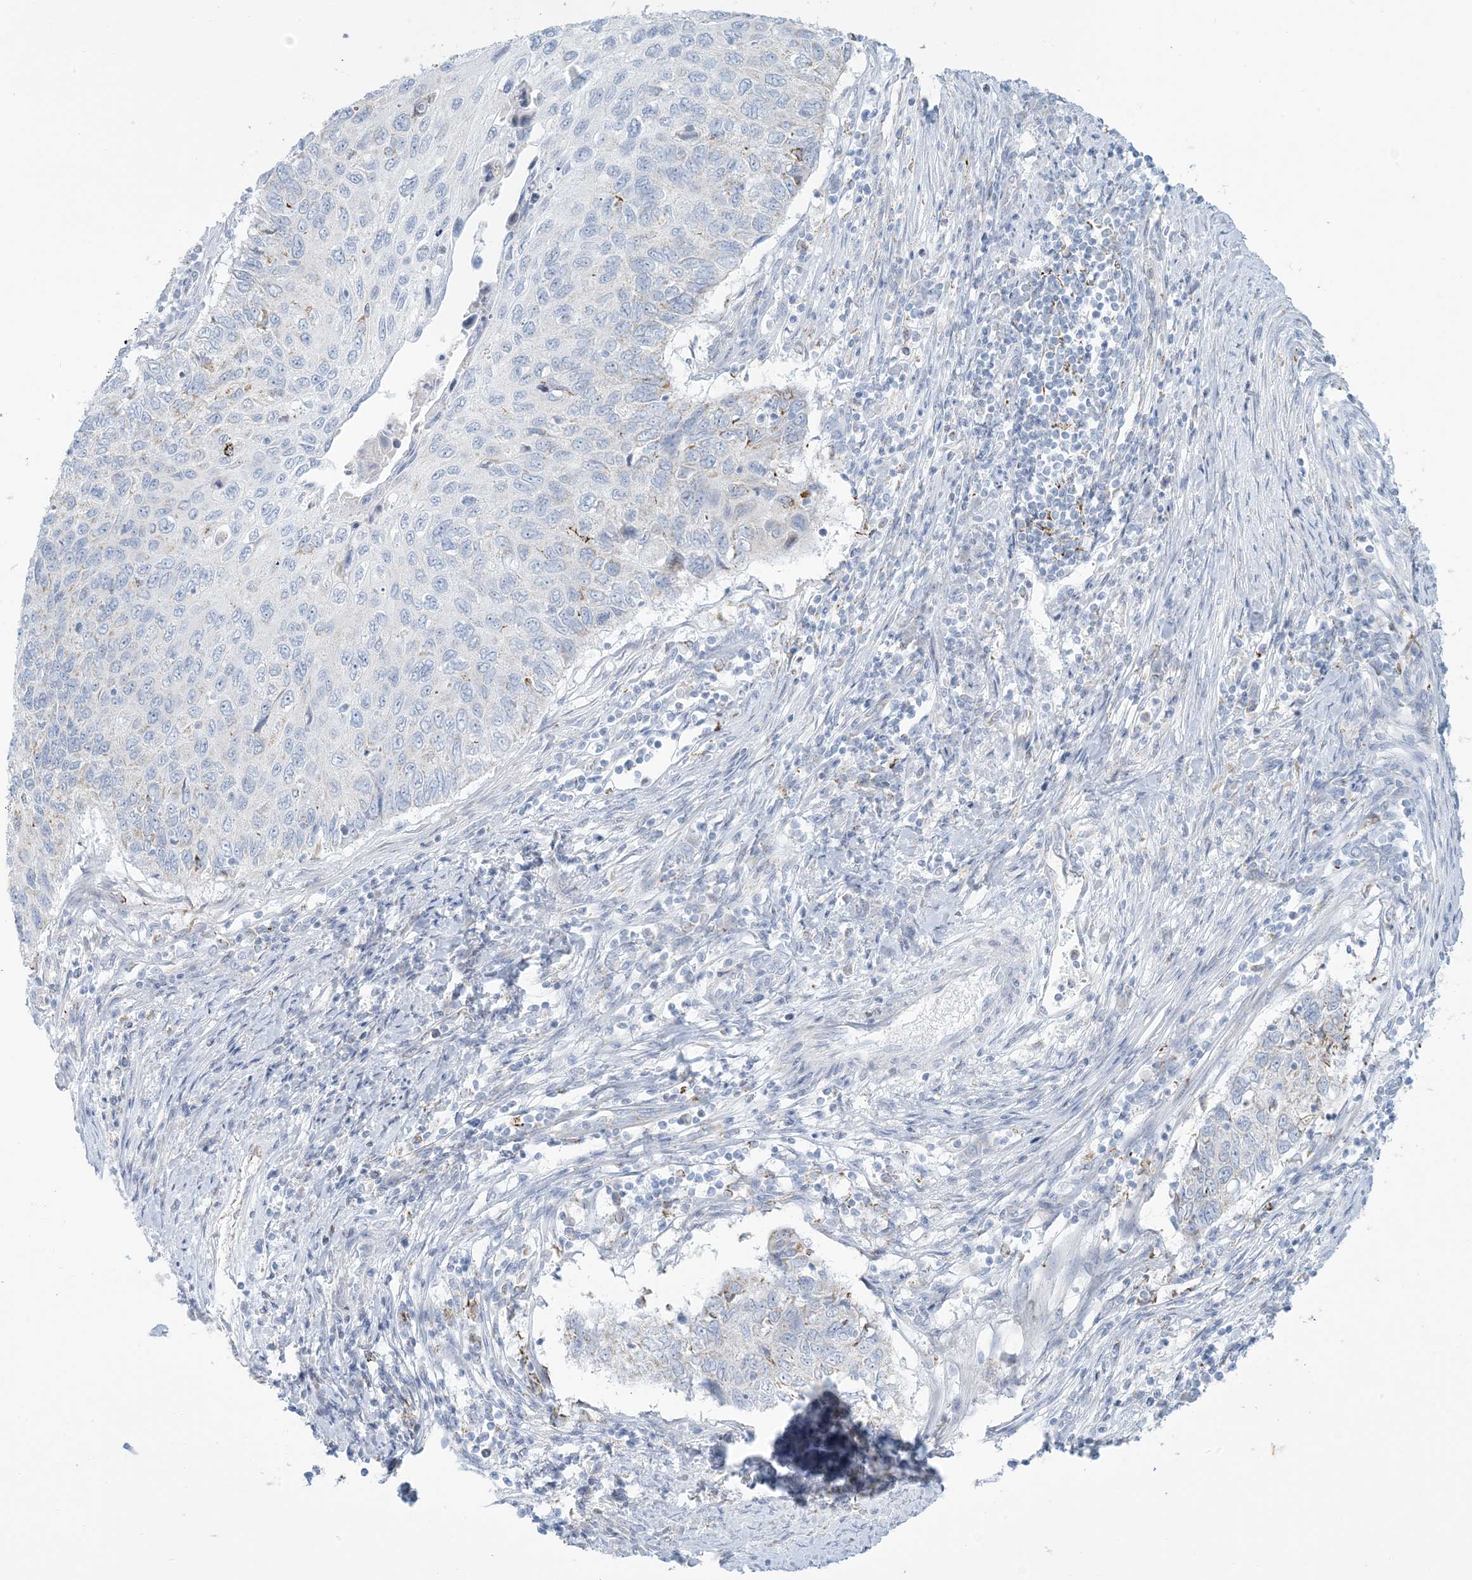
{"staining": {"intensity": "weak", "quantity": "<25%", "location": "cytoplasmic/membranous"}, "tissue": "cervical cancer", "cell_type": "Tumor cells", "image_type": "cancer", "snomed": [{"axis": "morphology", "description": "Squamous cell carcinoma, NOS"}, {"axis": "topography", "description": "Cervix"}], "caption": "DAB (3,3'-diaminobenzidine) immunohistochemical staining of cervical squamous cell carcinoma reveals no significant expression in tumor cells.", "gene": "ZDHHC4", "patient": {"sex": "female", "age": 70}}